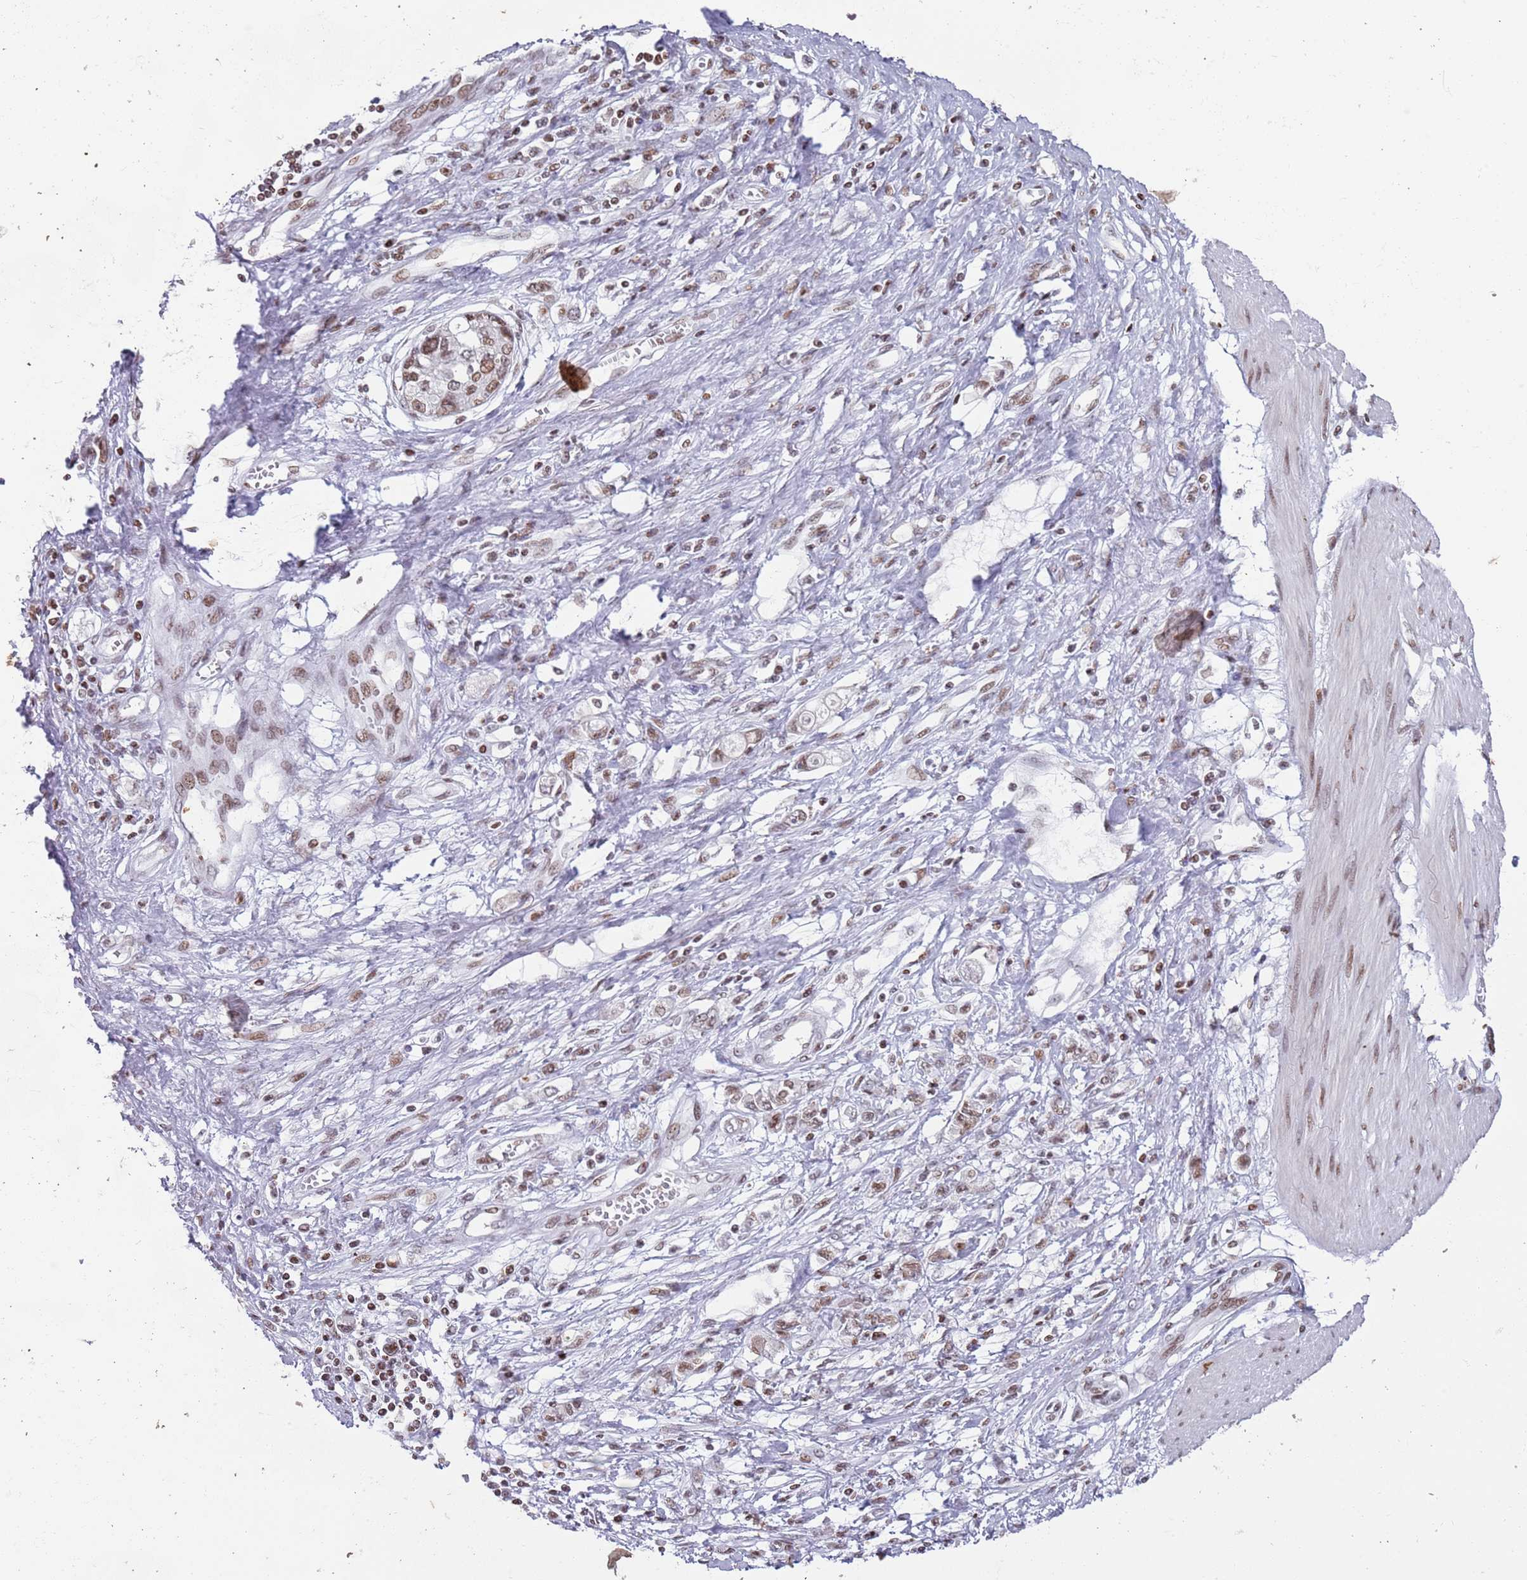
{"staining": {"intensity": "moderate", "quantity": ">75%", "location": "nuclear"}, "tissue": "stomach cancer", "cell_type": "Tumor cells", "image_type": "cancer", "snomed": [{"axis": "morphology", "description": "Adenocarcinoma, NOS"}, {"axis": "topography", "description": "Stomach"}], "caption": "About >75% of tumor cells in human adenocarcinoma (stomach) demonstrate moderate nuclear protein positivity as visualized by brown immunohistochemical staining.", "gene": "HDAC8", "patient": {"sex": "female", "age": 76}}